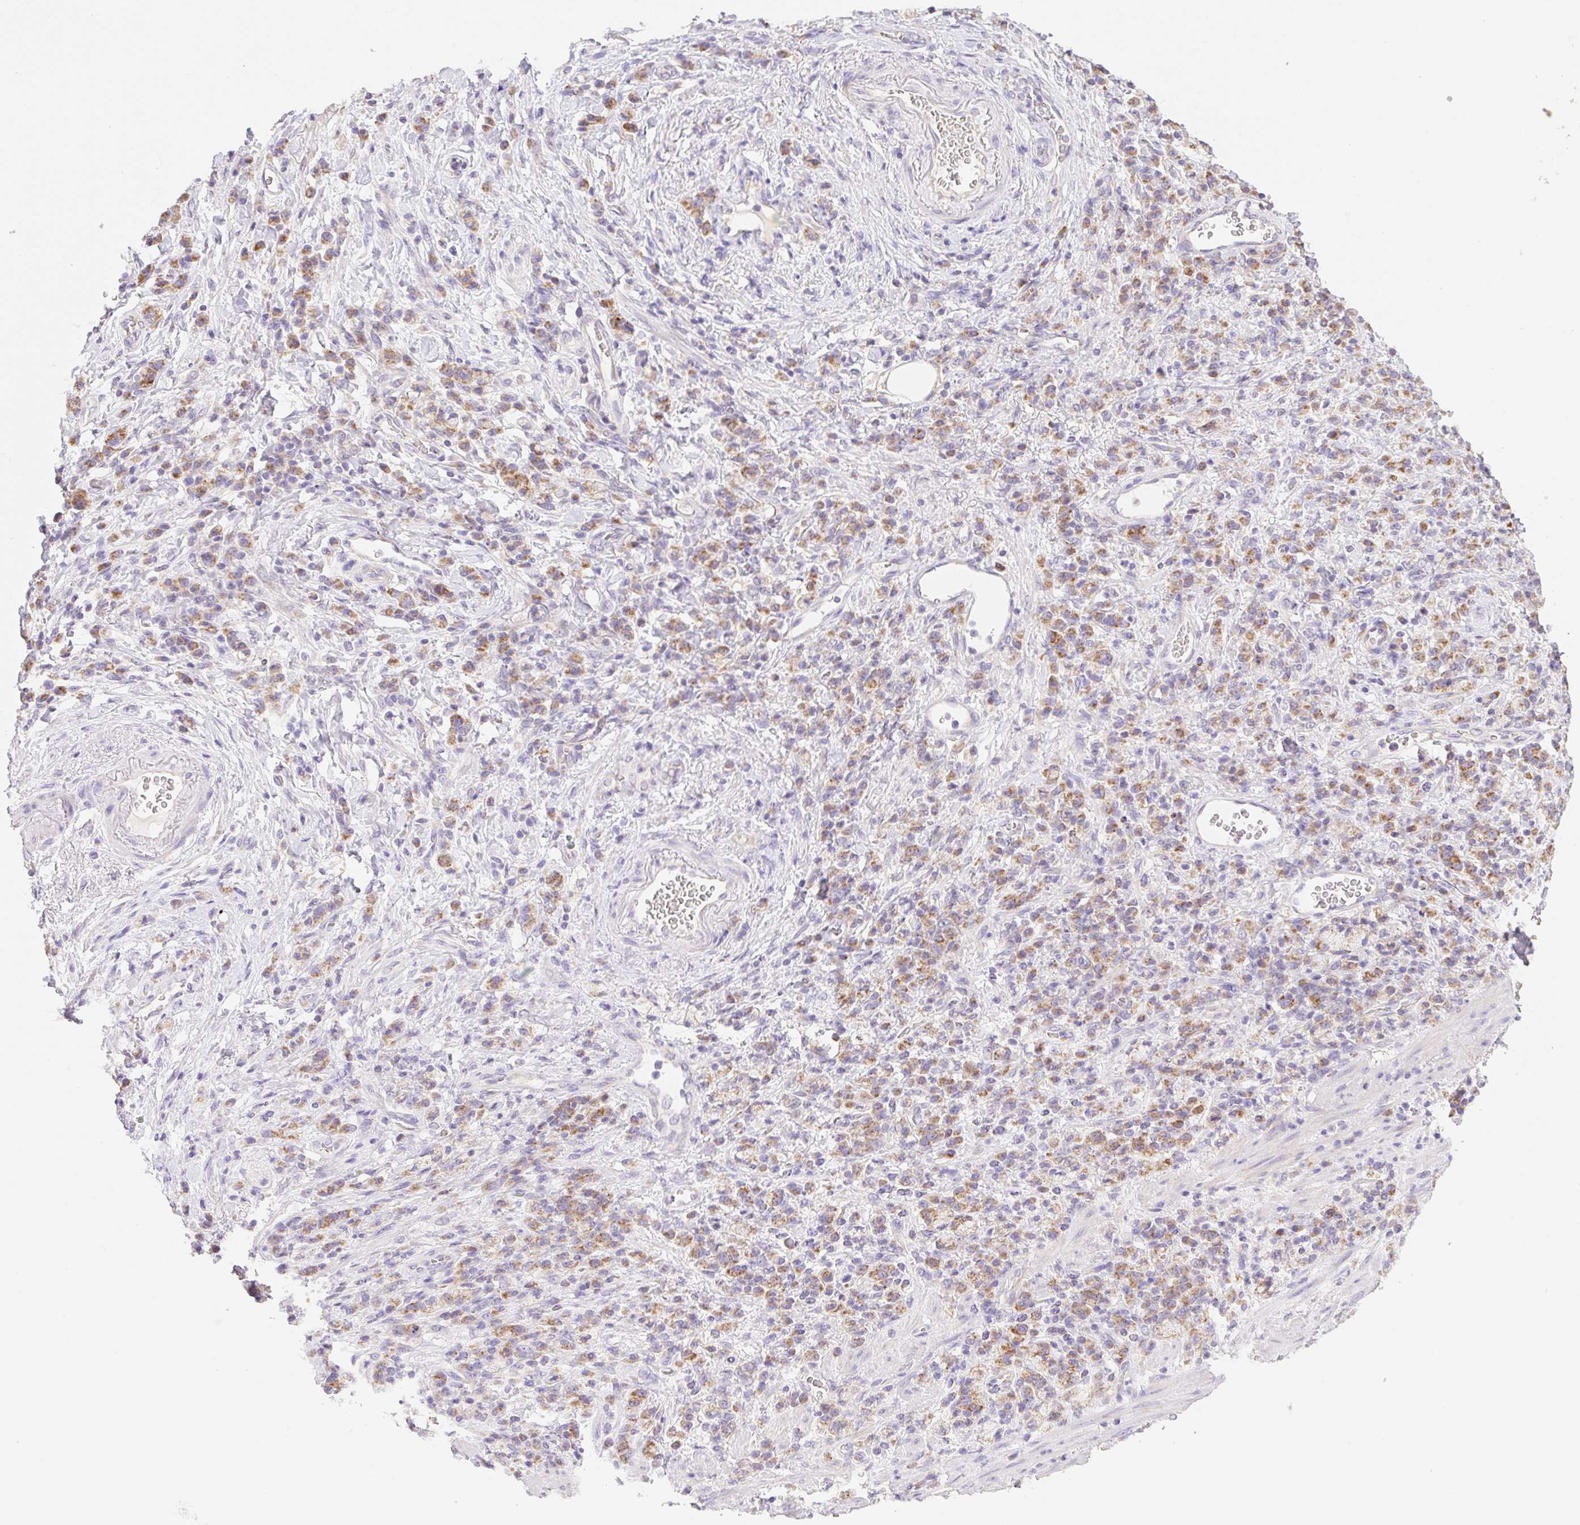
{"staining": {"intensity": "moderate", "quantity": ">75%", "location": "cytoplasmic/membranous"}, "tissue": "stomach cancer", "cell_type": "Tumor cells", "image_type": "cancer", "snomed": [{"axis": "morphology", "description": "Adenocarcinoma, NOS"}, {"axis": "topography", "description": "Stomach"}], "caption": "Immunohistochemistry staining of stomach cancer (adenocarcinoma), which displays medium levels of moderate cytoplasmic/membranous expression in about >75% of tumor cells indicating moderate cytoplasmic/membranous protein expression. The staining was performed using DAB (brown) for protein detection and nuclei were counterstained in hematoxylin (blue).", "gene": "COPZ2", "patient": {"sex": "male", "age": 77}}